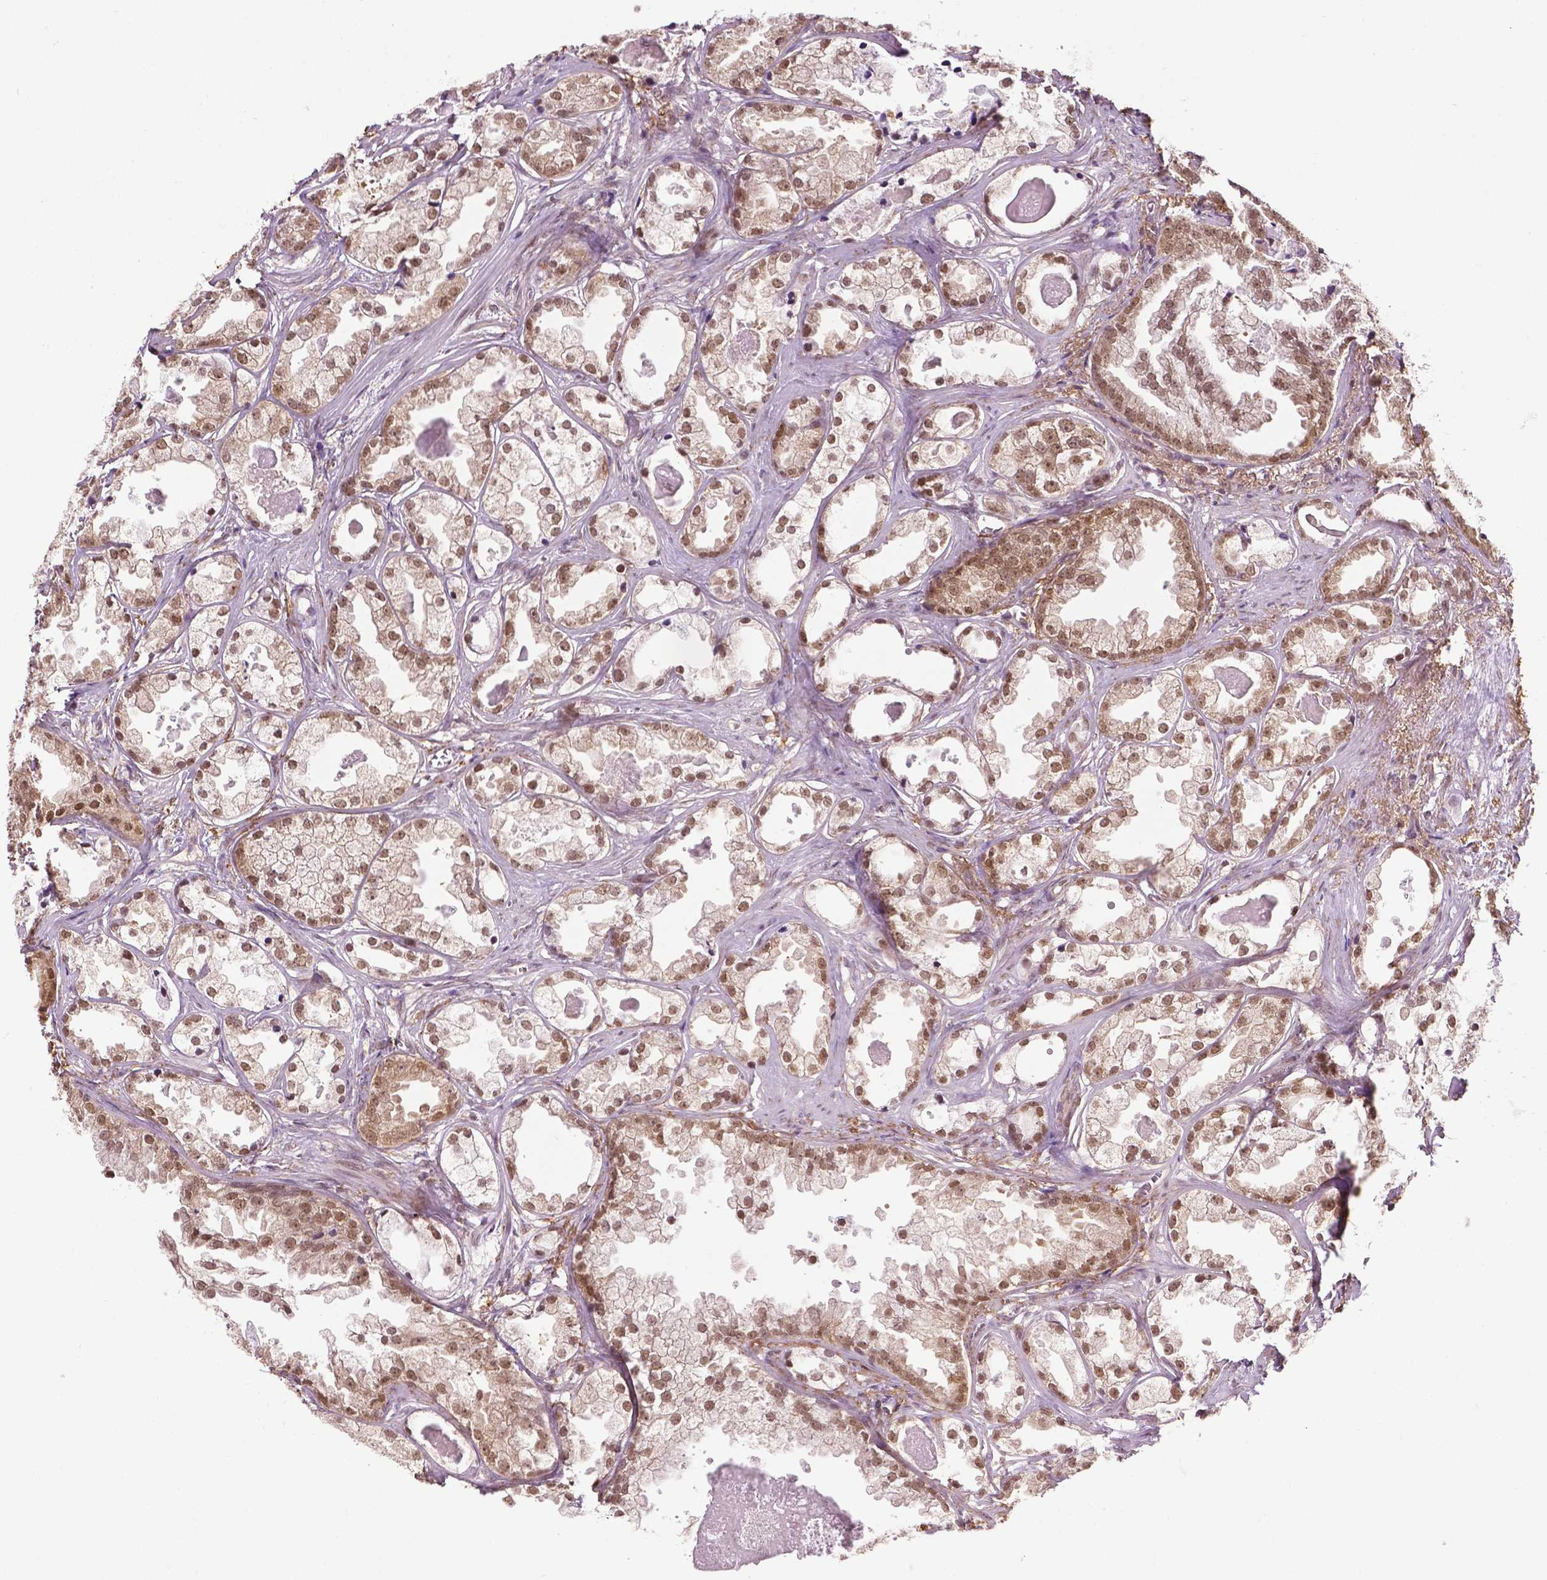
{"staining": {"intensity": "moderate", "quantity": ">75%", "location": "nuclear"}, "tissue": "prostate cancer", "cell_type": "Tumor cells", "image_type": "cancer", "snomed": [{"axis": "morphology", "description": "Adenocarcinoma, Low grade"}, {"axis": "topography", "description": "Prostate"}], "caption": "Prostate adenocarcinoma (low-grade) stained for a protein (brown) displays moderate nuclear positive expression in approximately >75% of tumor cells.", "gene": "UBQLN4", "patient": {"sex": "male", "age": 65}}